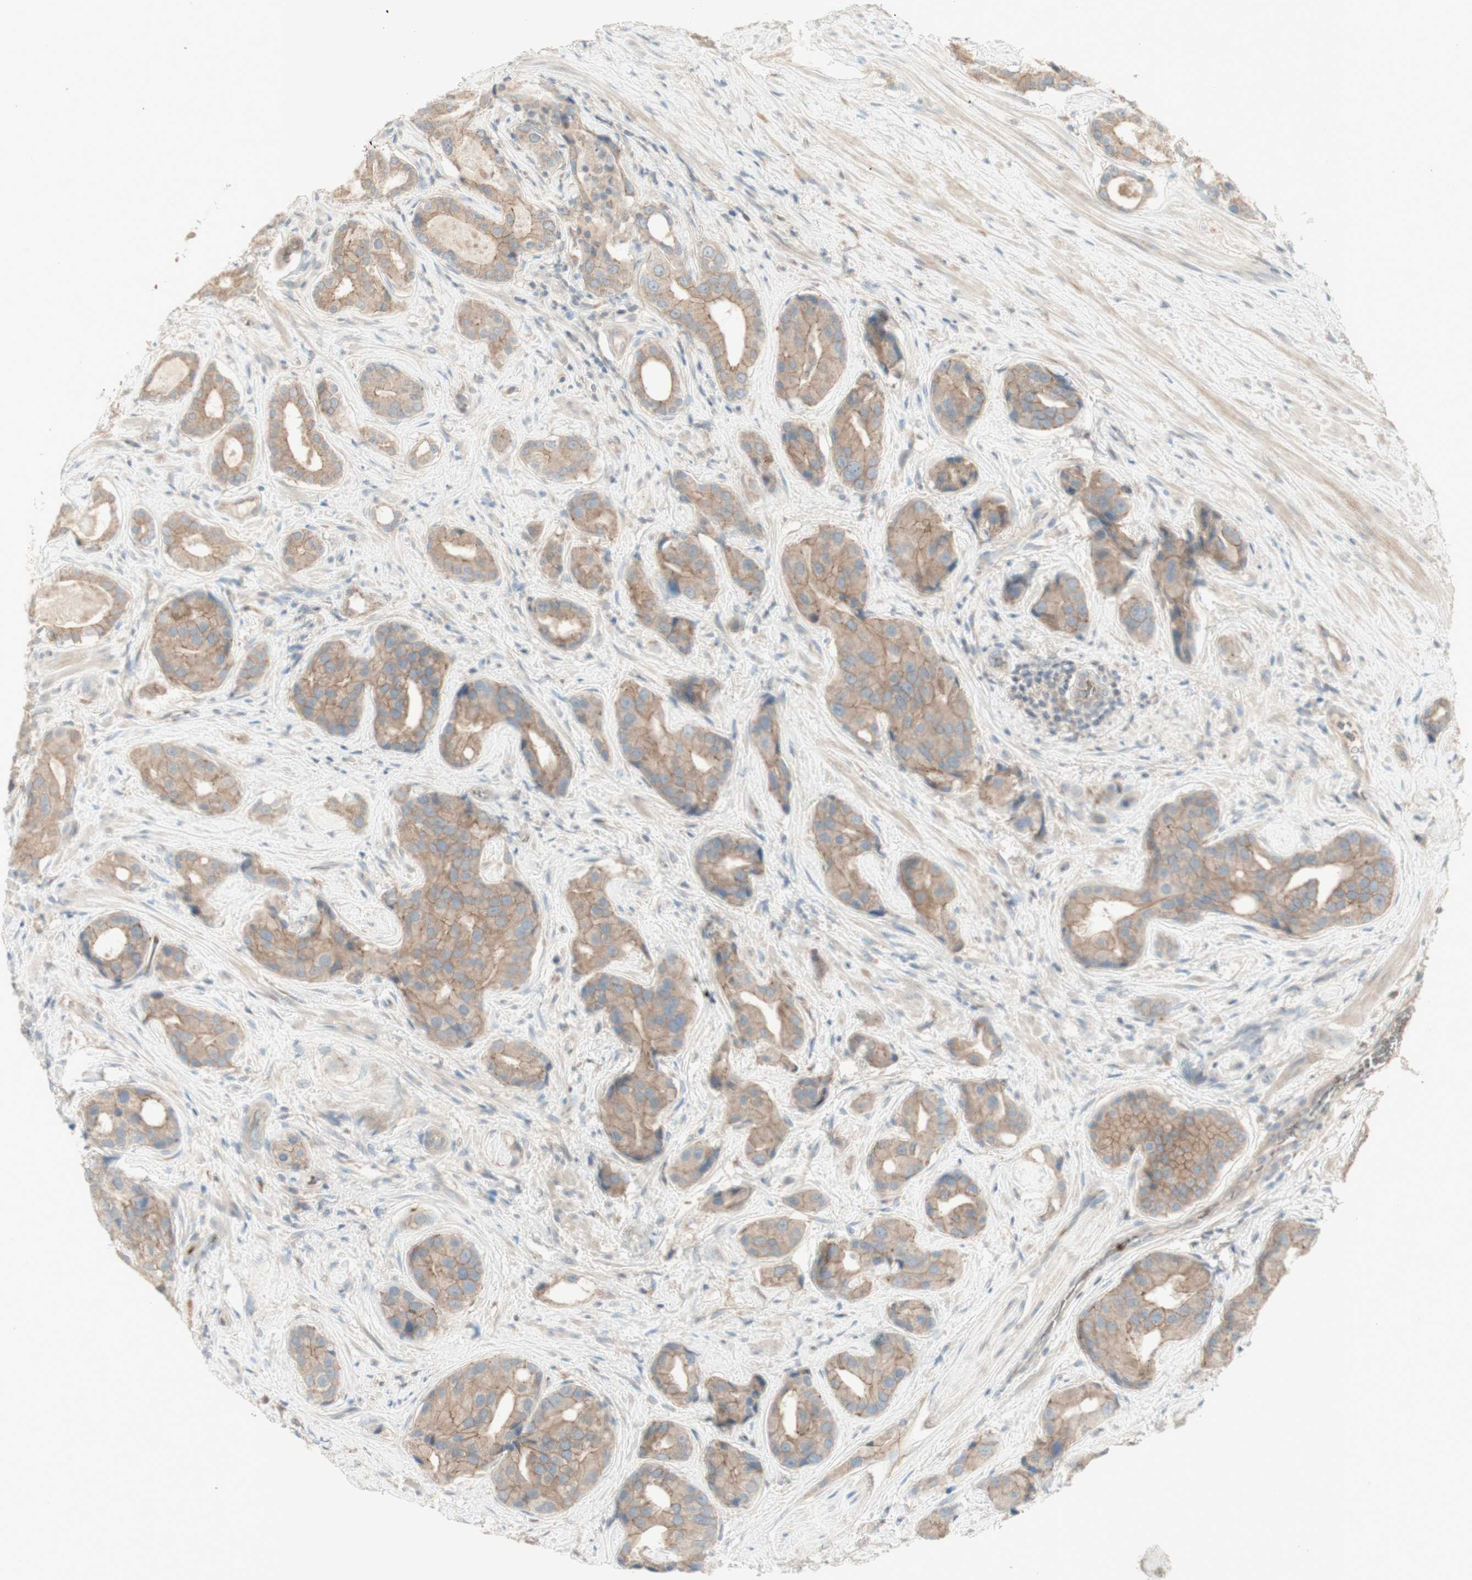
{"staining": {"intensity": "moderate", "quantity": ">75%", "location": "cytoplasmic/membranous"}, "tissue": "prostate cancer", "cell_type": "Tumor cells", "image_type": "cancer", "snomed": [{"axis": "morphology", "description": "Adenocarcinoma, High grade"}, {"axis": "topography", "description": "Prostate"}], "caption": "There is medium levels of moderate cytoplasmic/membranous positivity in tumor cells of prostate cancer (high-grade adenocarcinoma), as demonstrated by immunohistochemical staining (brown color).", "gene": "PTGER4", "patient": {"sex": "male", "age": 71}}